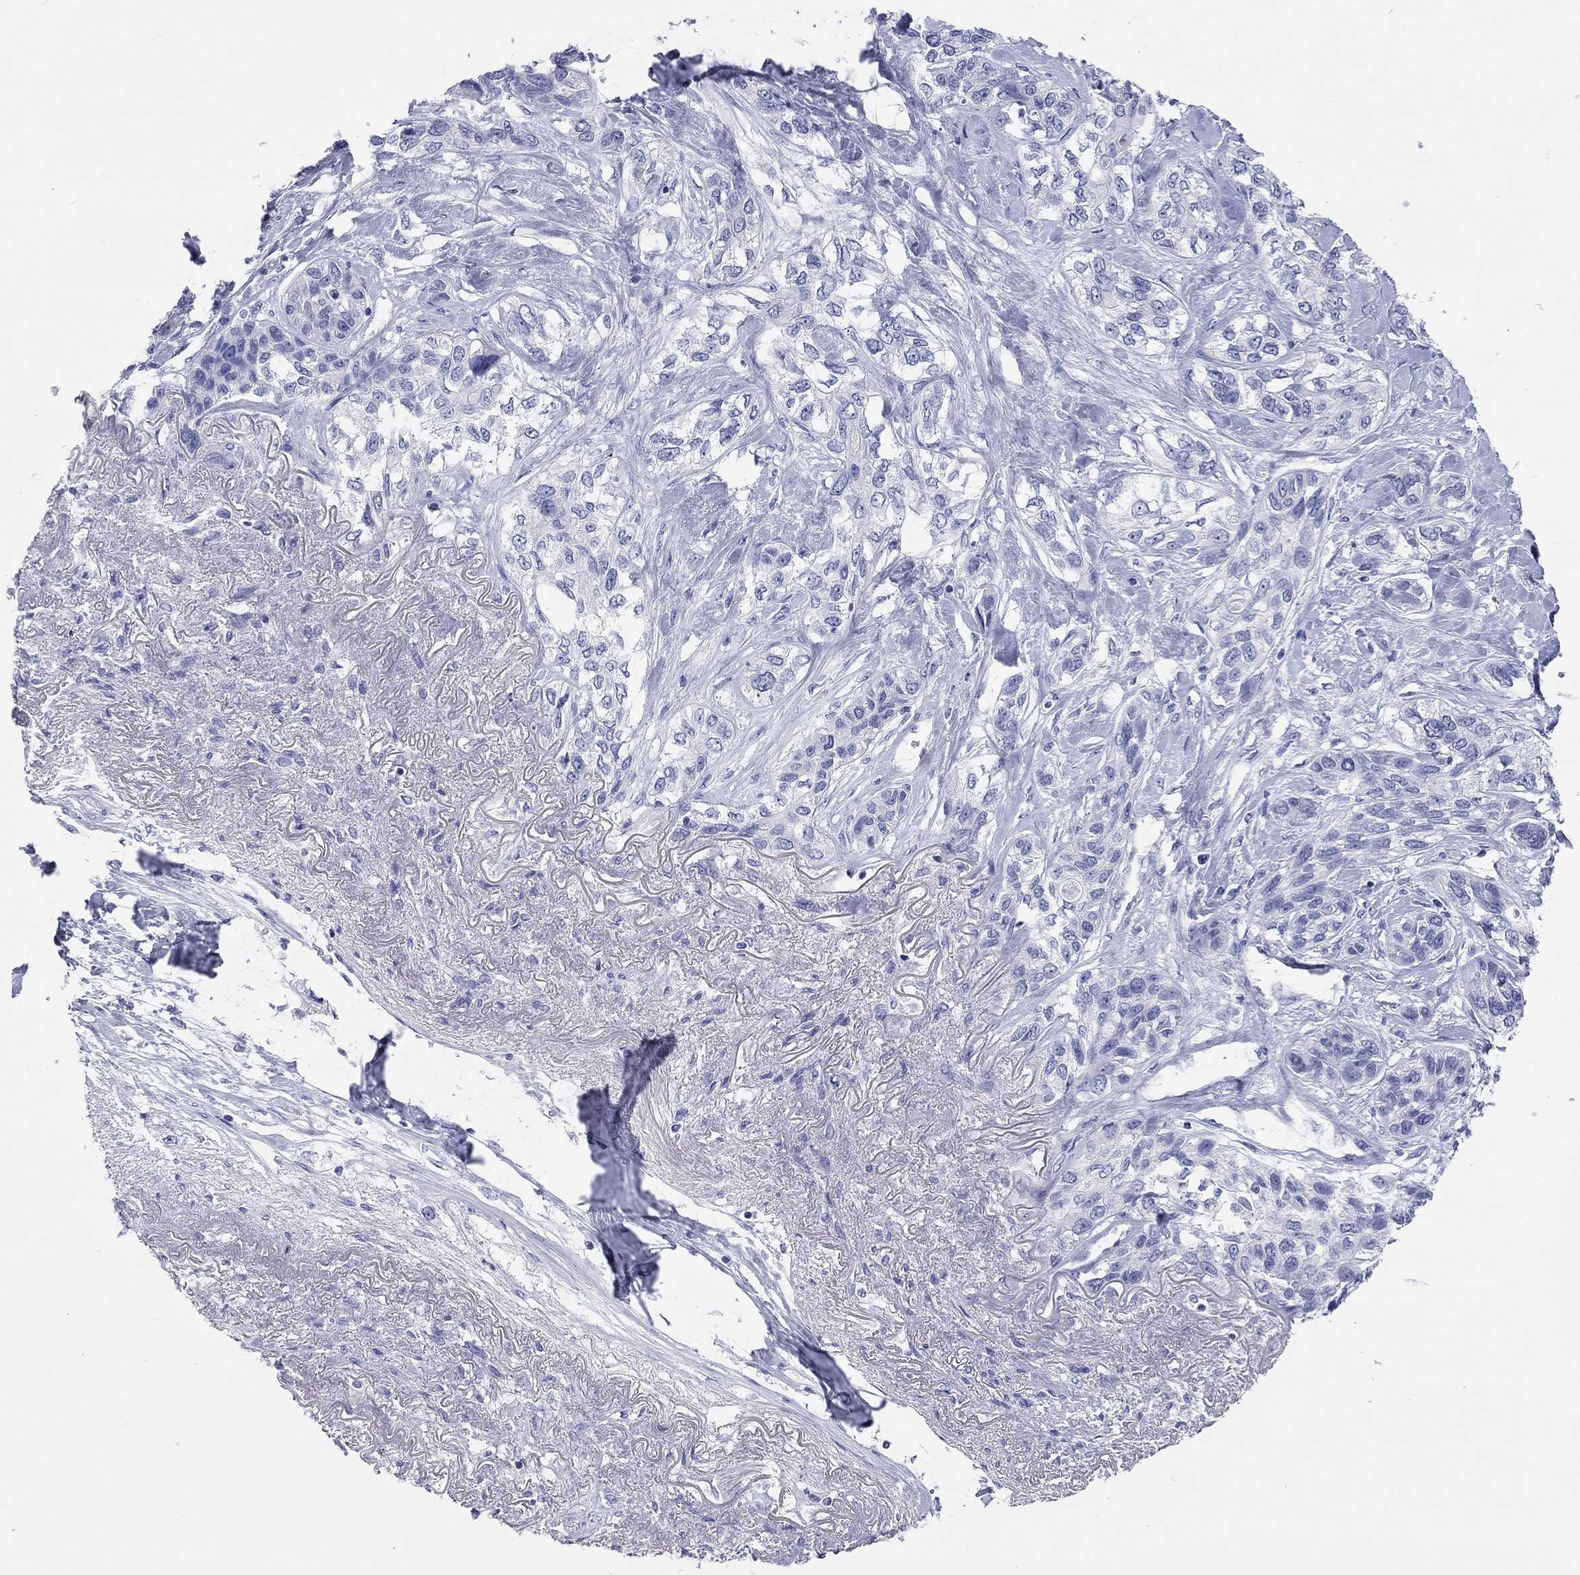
{"staining": {"intensity": "negative", "quantity": "none", "location": "none"}, "tissue": "lung cancer", "cell_type": "Tumor cells", "image_type": "cancer", "snomed": [{"axis": "morphology", "description": "Squamous cell carcinoma, NOS"}, {"axis": "topography", "description": "Lung"}], "caption": "High power microscopy histopathology image of an IHC micrograph of lung cancer, revealing no significant expression in tumor cells.", "gene": "TMEM221", "patient": {"sex": "female", "age": 70}}